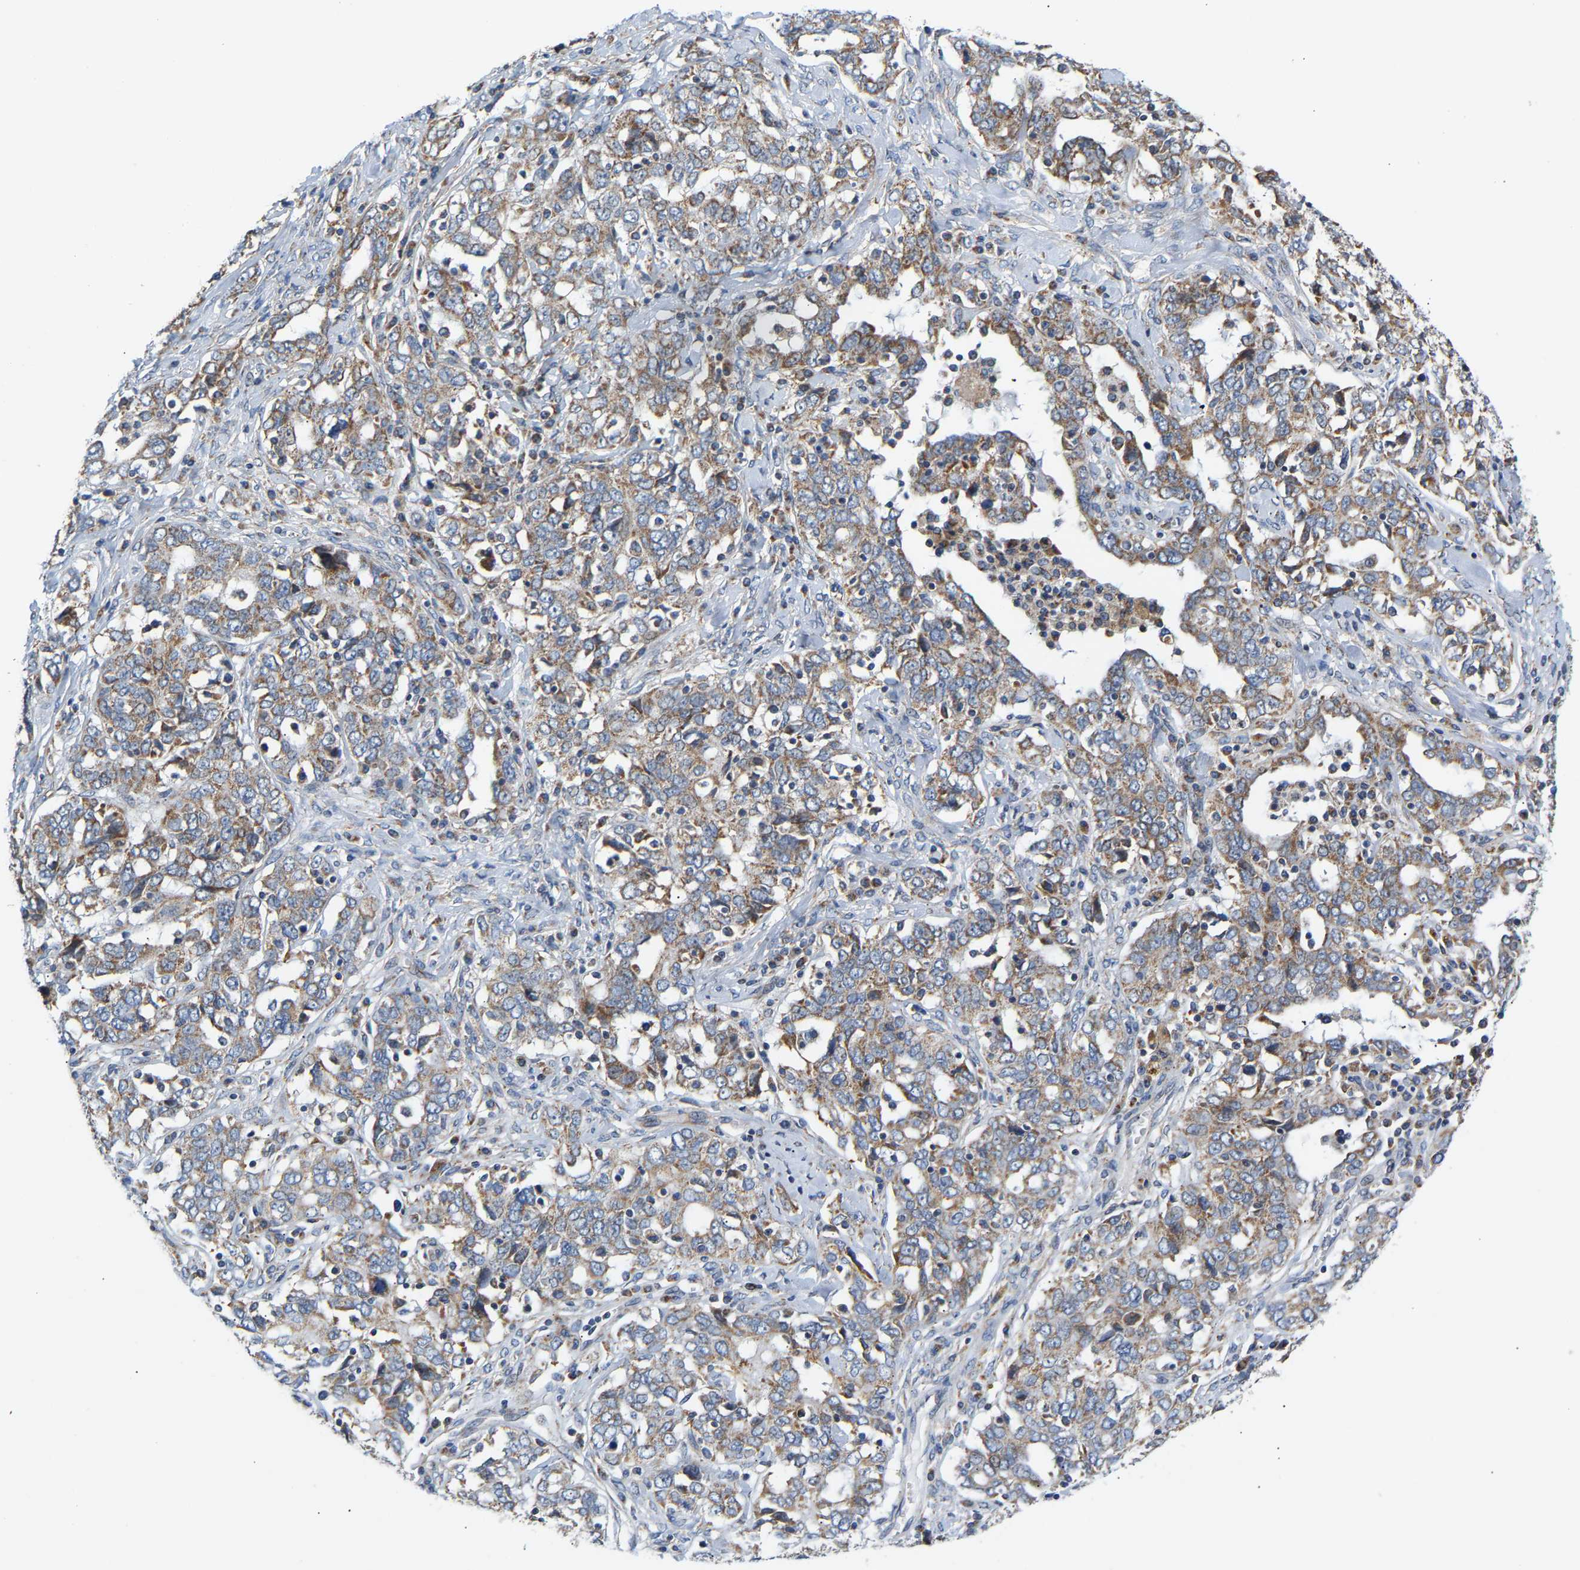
{"staining": {"intensity": "moderate", "quantity": "<25%", "location": "cytoplasmic/membranous"}, "tissue": "ovarian cancer", "cell_type": "Tumor cells", "image_type": "cancer", "snomed": [{"axis": "morphology", "description": "Carcinoma, endometroid"}, {"axis": "topography", "description": "Ovary"}], "caption": "A high-resolution photomicrograph shows immunohistochemistry staining of endometroid carcinoma (ovarian), which exhibits moderate cytoplasmic/membranous positivity in approximately <25% of tumor cells.", "gene": "TMEM168", "patient": {"sex": "female", "age": 62}}